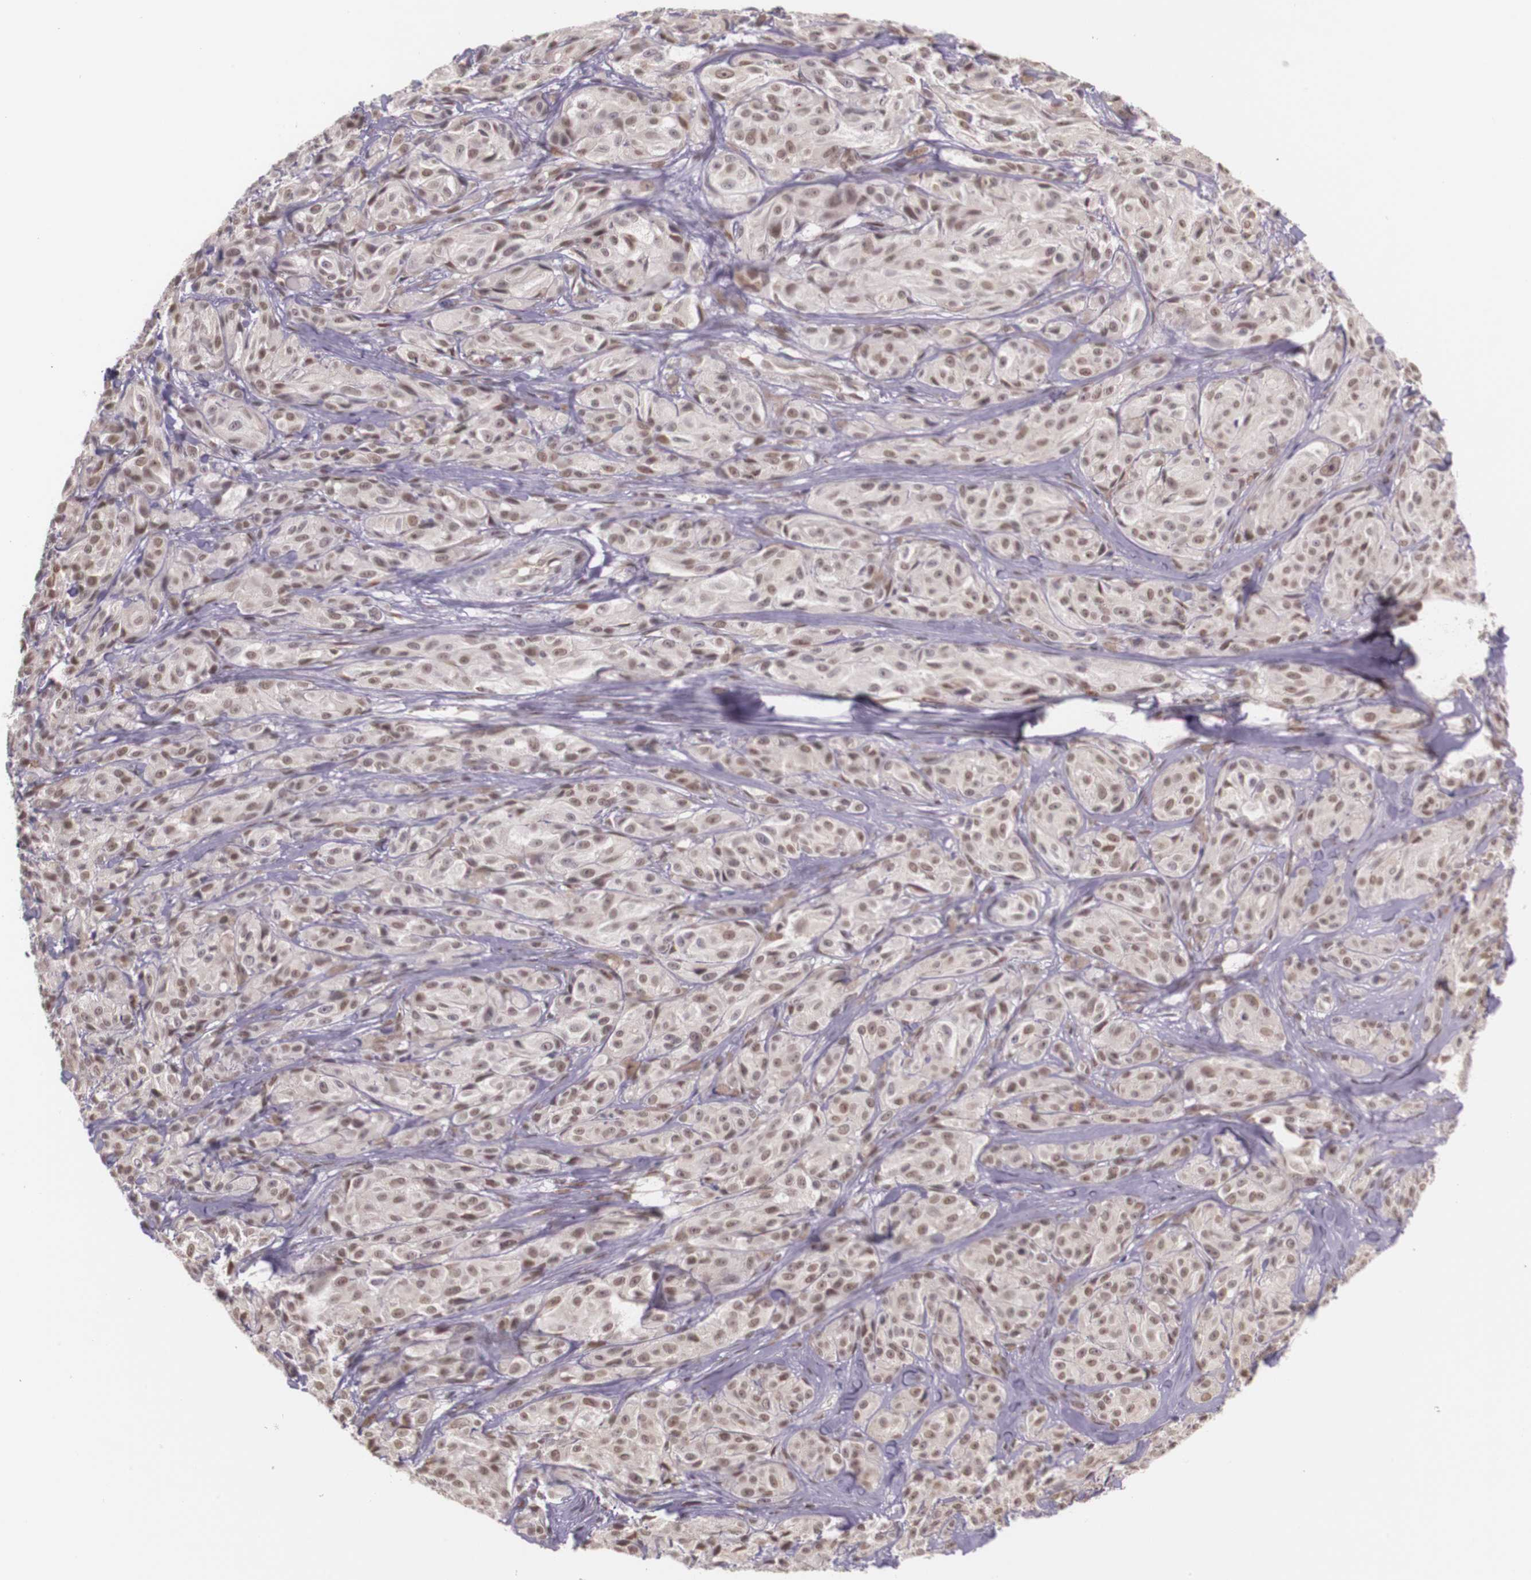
{"staining": {"intensity": "weak", "quantity": "25%-75%", "location": "nuclear"}, "tissue": "melanoma", "cell_type": "Tumor cells", "image_type": "cancer", "snomed": [{"axis": "morphology", "description": "Malignant melanoma, NOS"}, {"axis": "topography", "description": "Skin"}], "caption": "Immunohistochemistry of melanoma exhibits low levels of weak nuclear positivity in approximately 25%-75% of tumor cells.", "gene": "WDR13", "patient": {"sex": "male", "age": 56}}